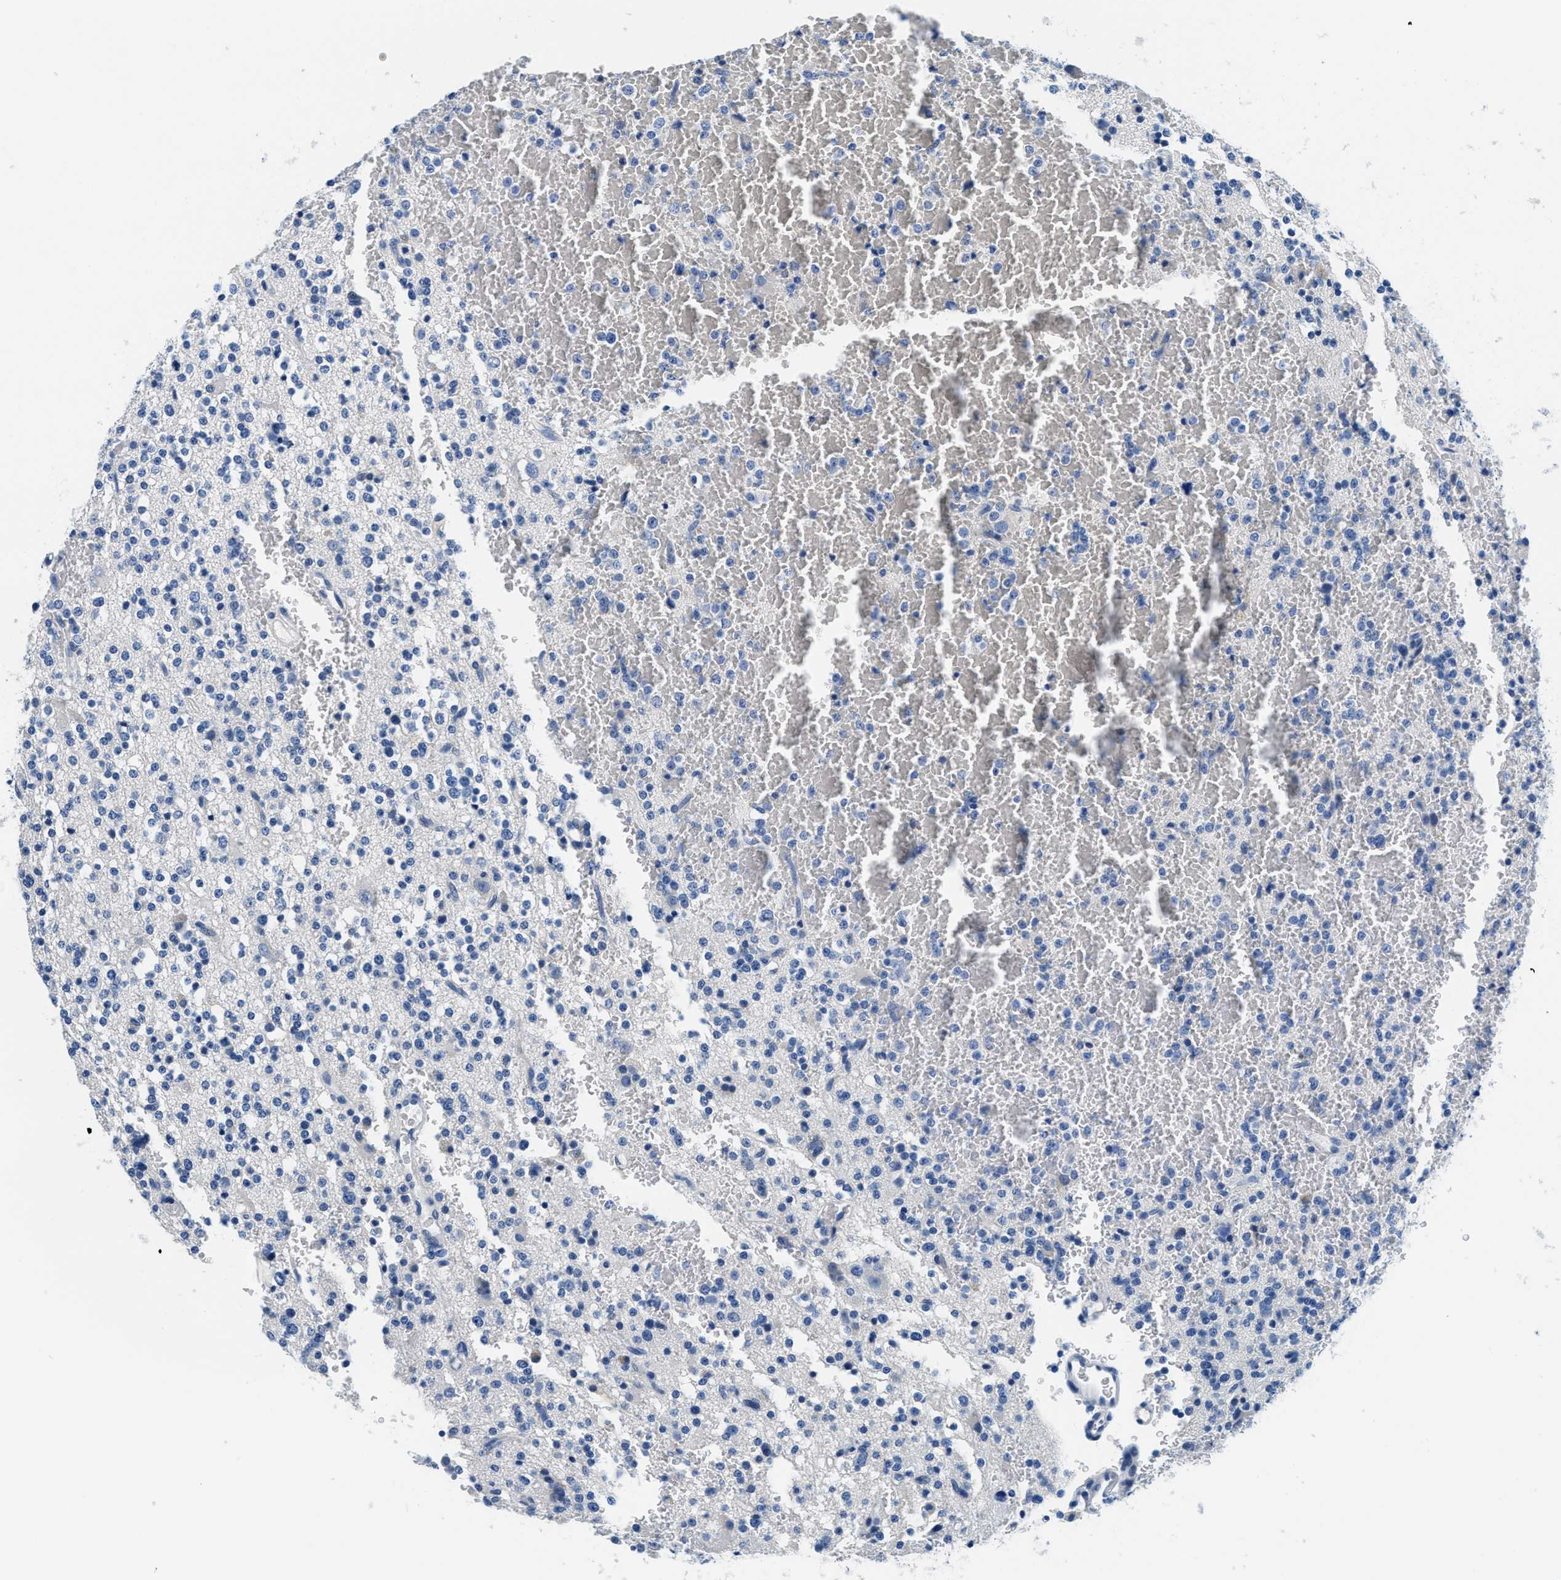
{"staining": {"intensity": "negative", "quantity": "none", "location": "none"}, "tissue": "glioma", "cell_type": "Tumor cells", "image_type": "cancer", "snomed": [{"axis": "morphology", "description": "Glioma, malignant, High grade"}, {"axis": "topography", "description": "Brain"}], "caption": "The micrograph demonstrates no staining of tumor cells in malignant glioma (high-grade).", "gene": "GSTM3", "patient": {"sex": "male", "age": 47}}